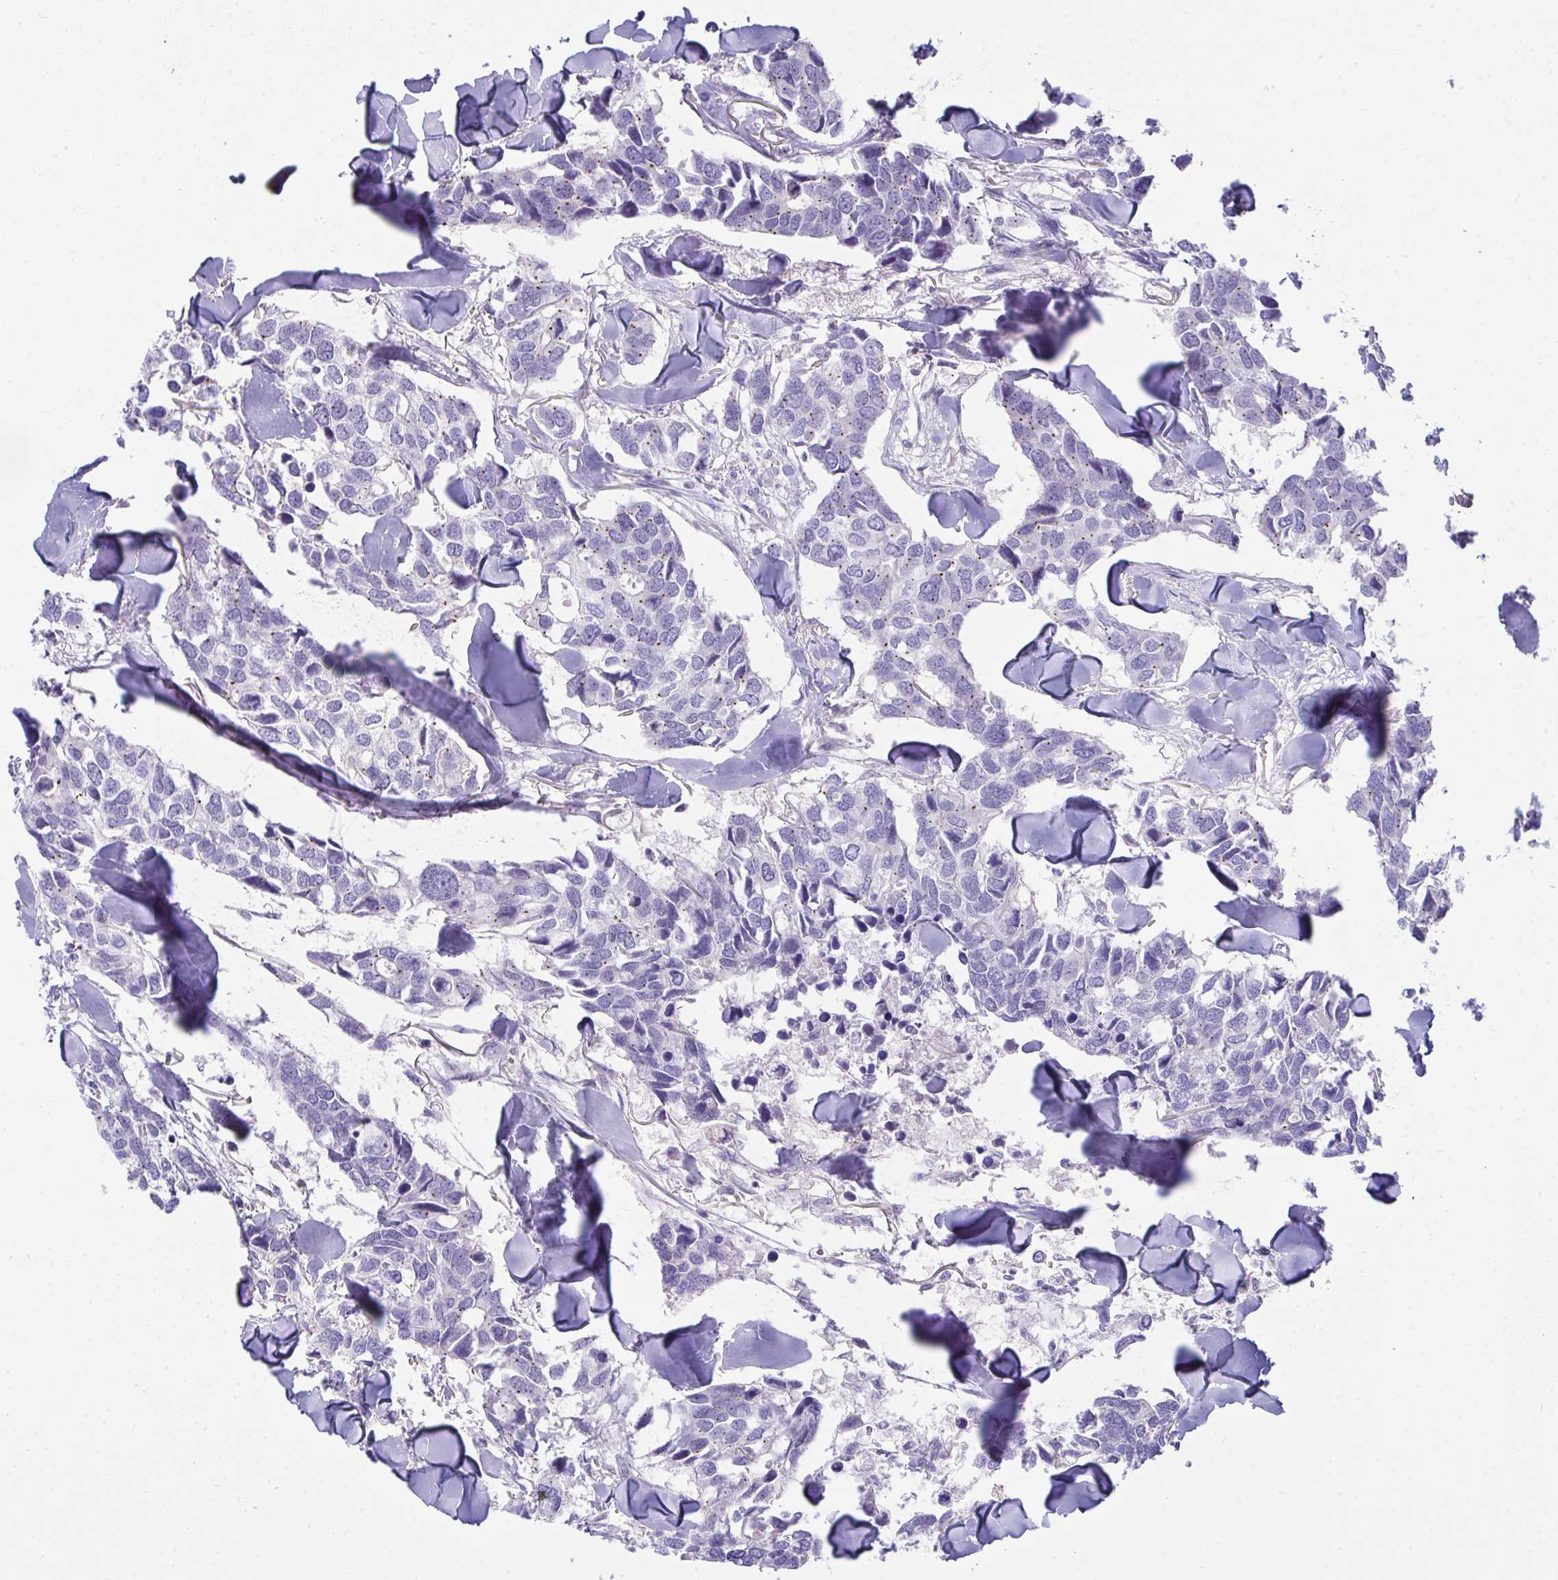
{"staining": {"intensity": "moderate", "quantity": "<25%", "location": "cytoplasmic/membranous"}, "tissue": "breast cancer", "cell_type": "Tumor cells", "image_type": "cancer", "snomed": [{"axis": "morphology", "description": "Duct carcinoma"}, {"axis": "topography", "description": "Breast"}], "caption": "Immunohistochemistry (IHC) image of neoplastic tissue: breast cancer stained using immunohistochemistry (IHC) displays low levels of moderate protein expression localized specifically in the cytoplasmic/membranous of tumor cells, appearing as a cytoplasmic/membranous brown color.", "gene": "PLA2G12B", "patient": {"sex": "female", "age": 83}}